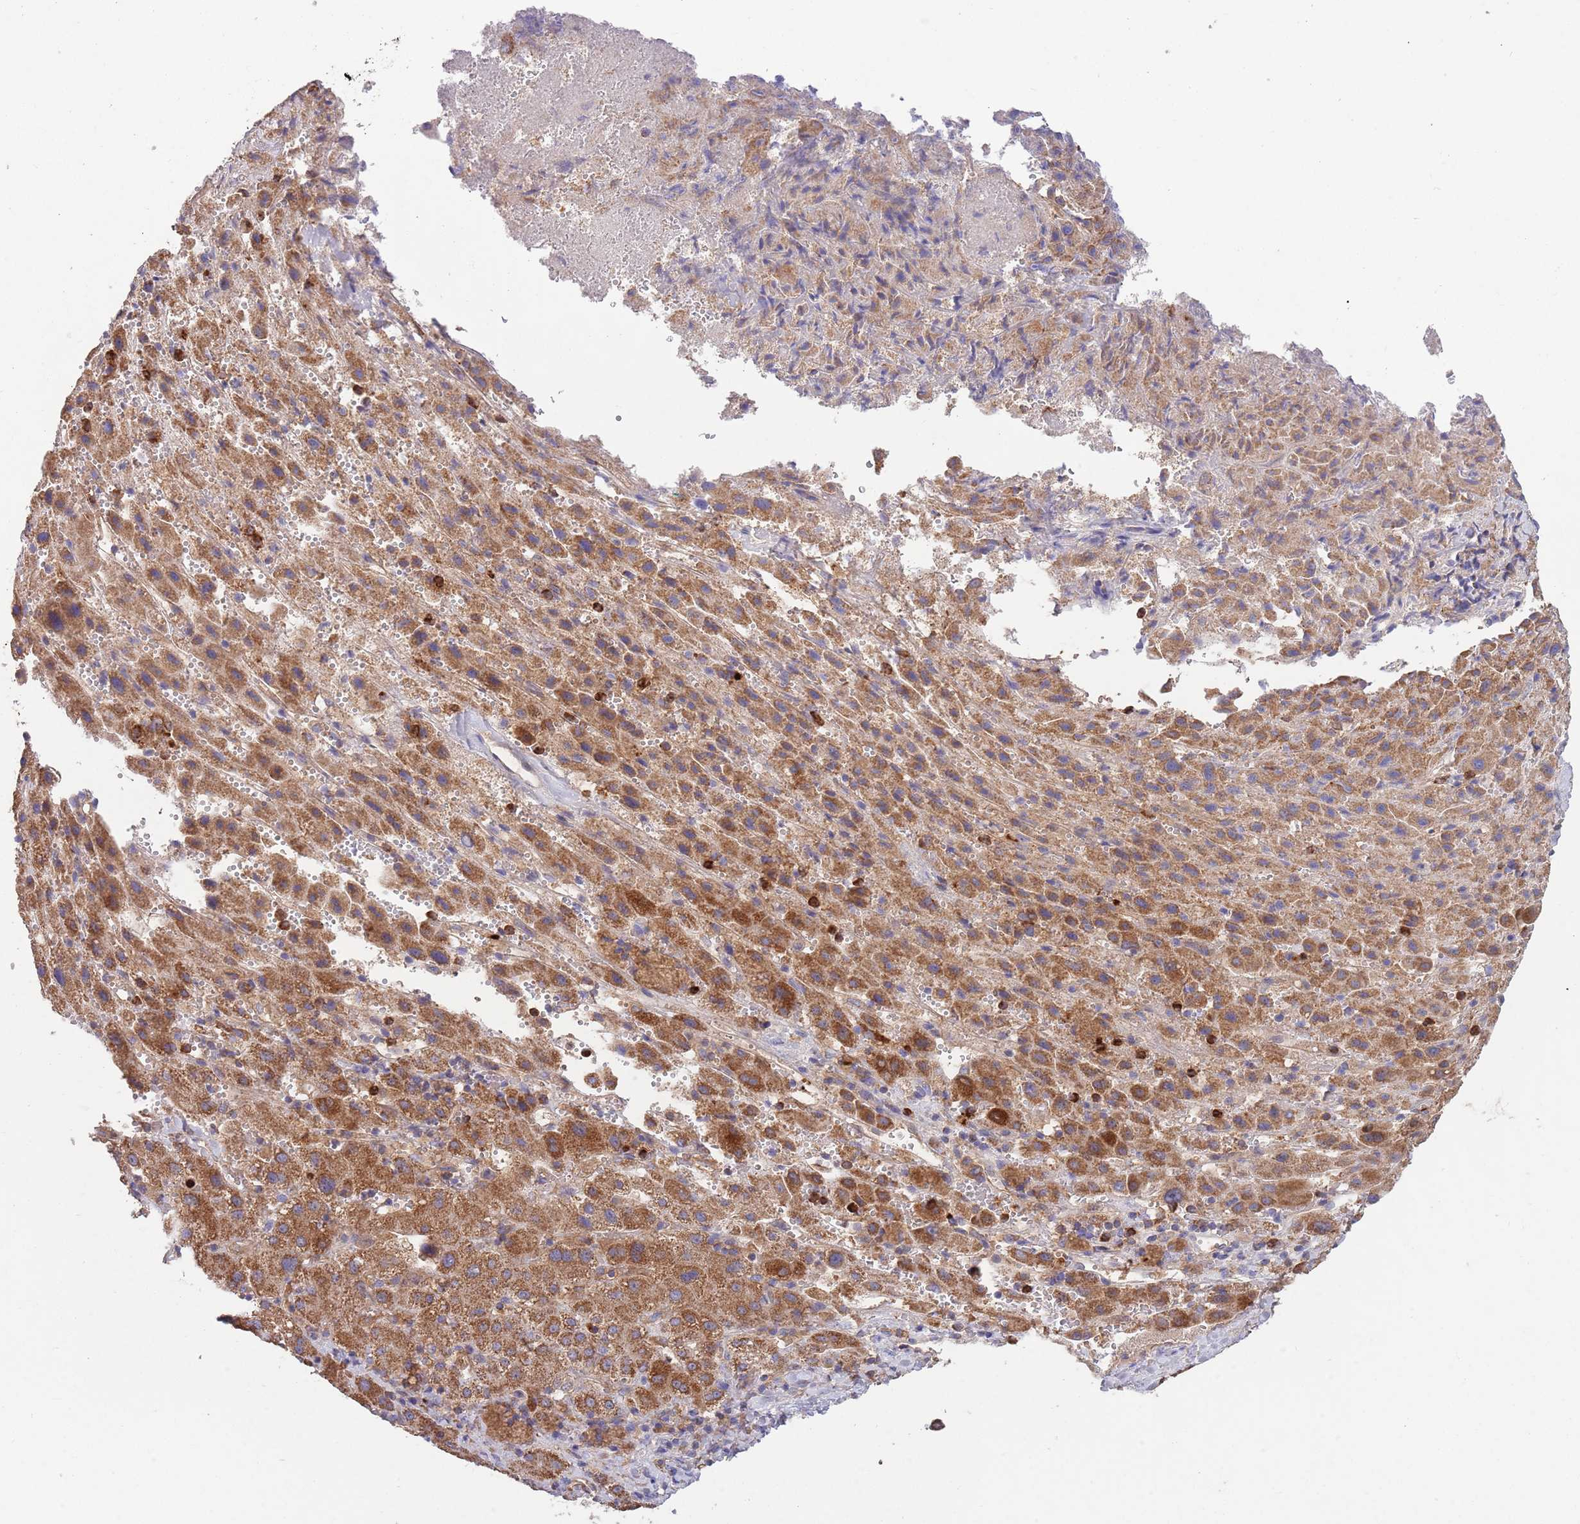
{"staining": {"intensity": "moderate", "quantity": ">75%", "location": "cytoplasmic/membranous"}, "tissue": "liver cancer", "cell_type": "Tumor cells", "image_type": "cancer", "snomed": [{"axis": "morphology", "description": "Carcinoma, Hepatocellular, NOS"}, {"axis": "topography", "description": "Liver"}], "caption": "Immunohistochemical staining of human hepatocellular carcinoma (liver) demonstrates moderate cytoplasmic/membranous protein expression in approximately >75% of tumor cells. Nuclei are stained in blue.", "gene": "DDT", "patient": {"sex": "female", "age": 58}}